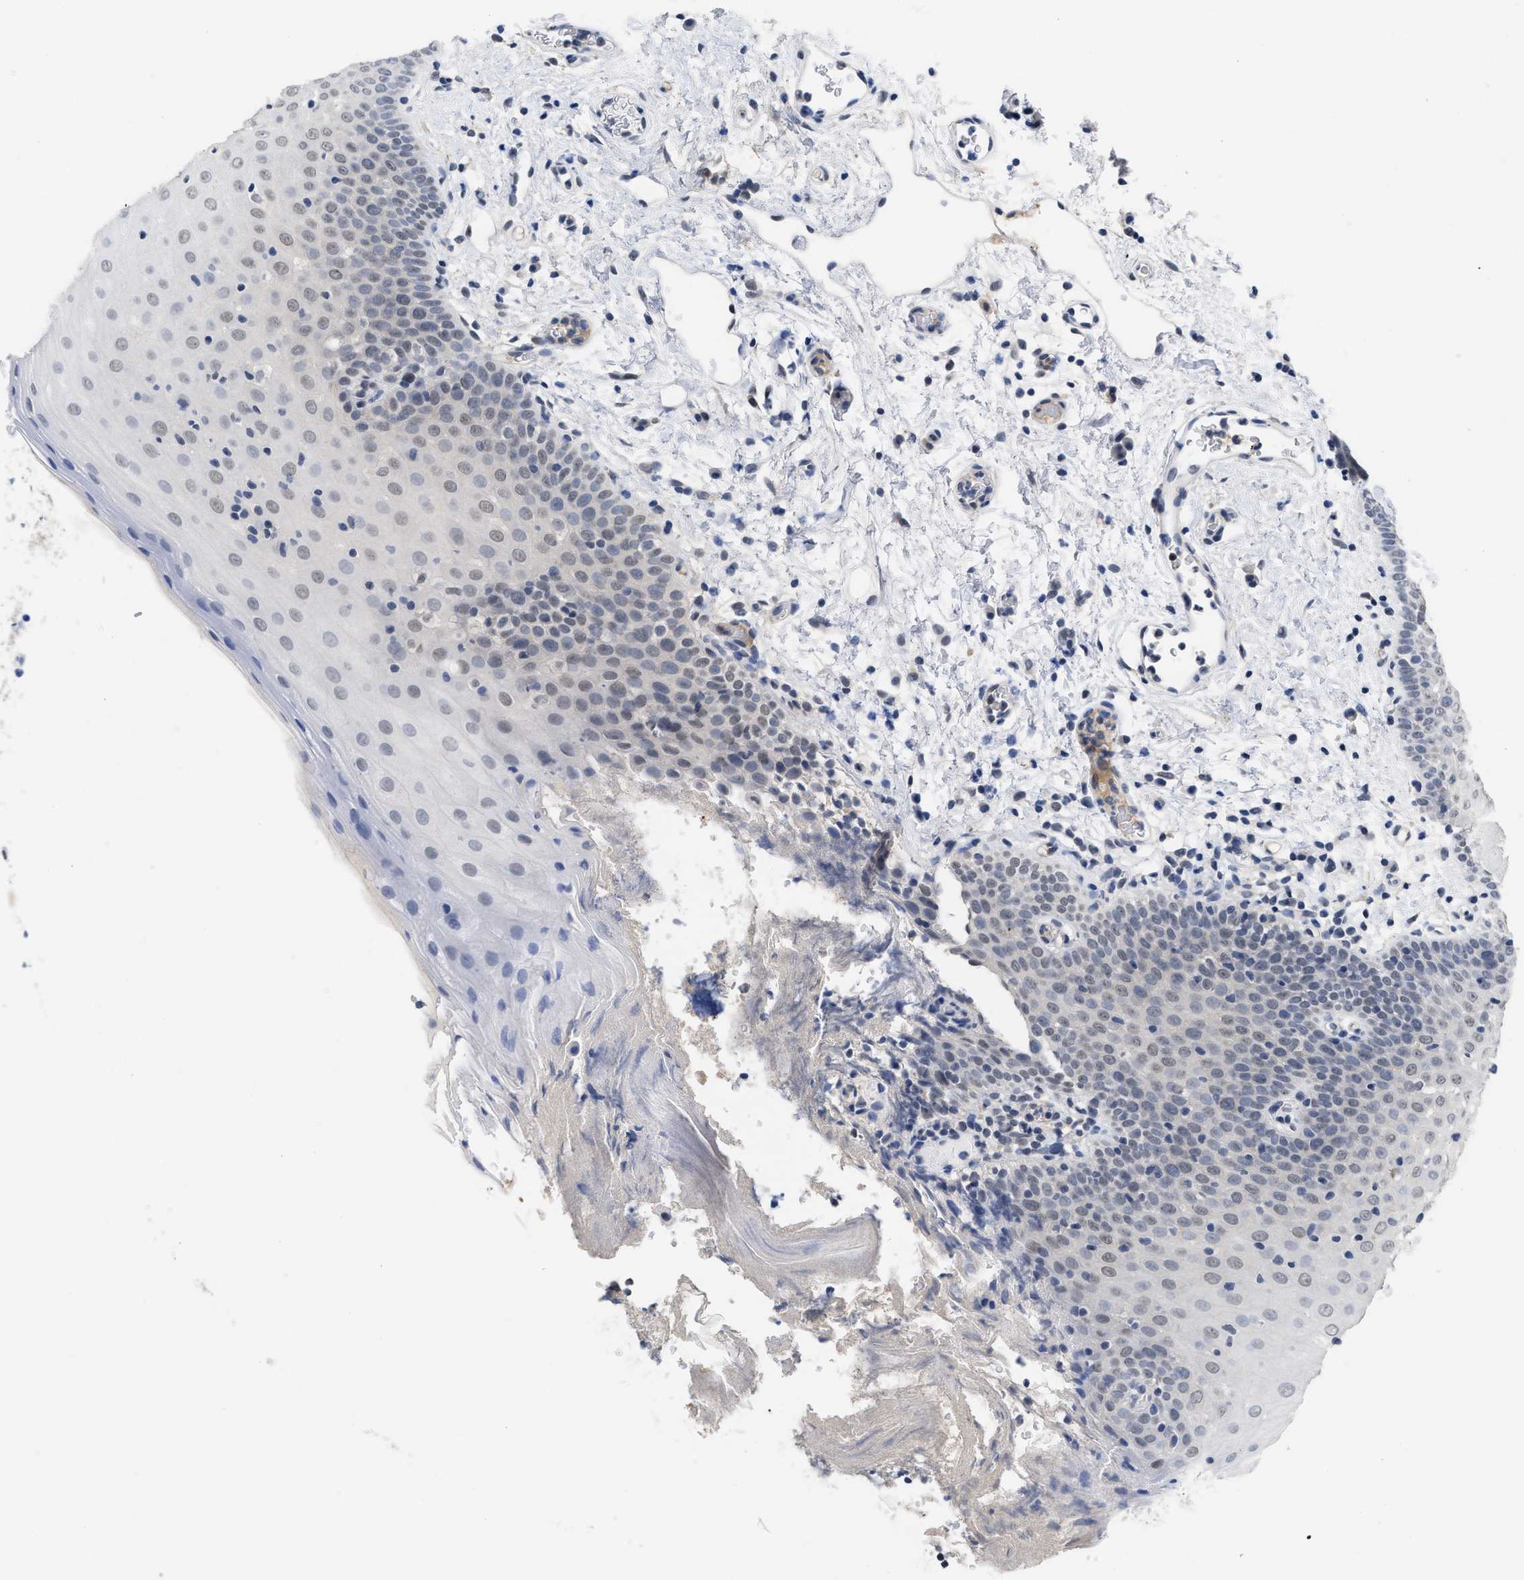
{"staining": {"intensity": "weak", "quantity": "<25%", "location": "nuclear"}, "tissue": "oral mucosa", "cell_type": "Squamous epithelial cells", "image_type": "normal", "snomed": [{"axis": "morphology", "description": "Normal tissue, NOS"}, {"axis": "topography", "description": "Oral tissue"}], "caption": "Squamous epithelial cells are negative for brown protein staining in unremarkable oral mucosa.", "gene": "GGNBP2", "patient": {"sex": "male", "age": 66}}